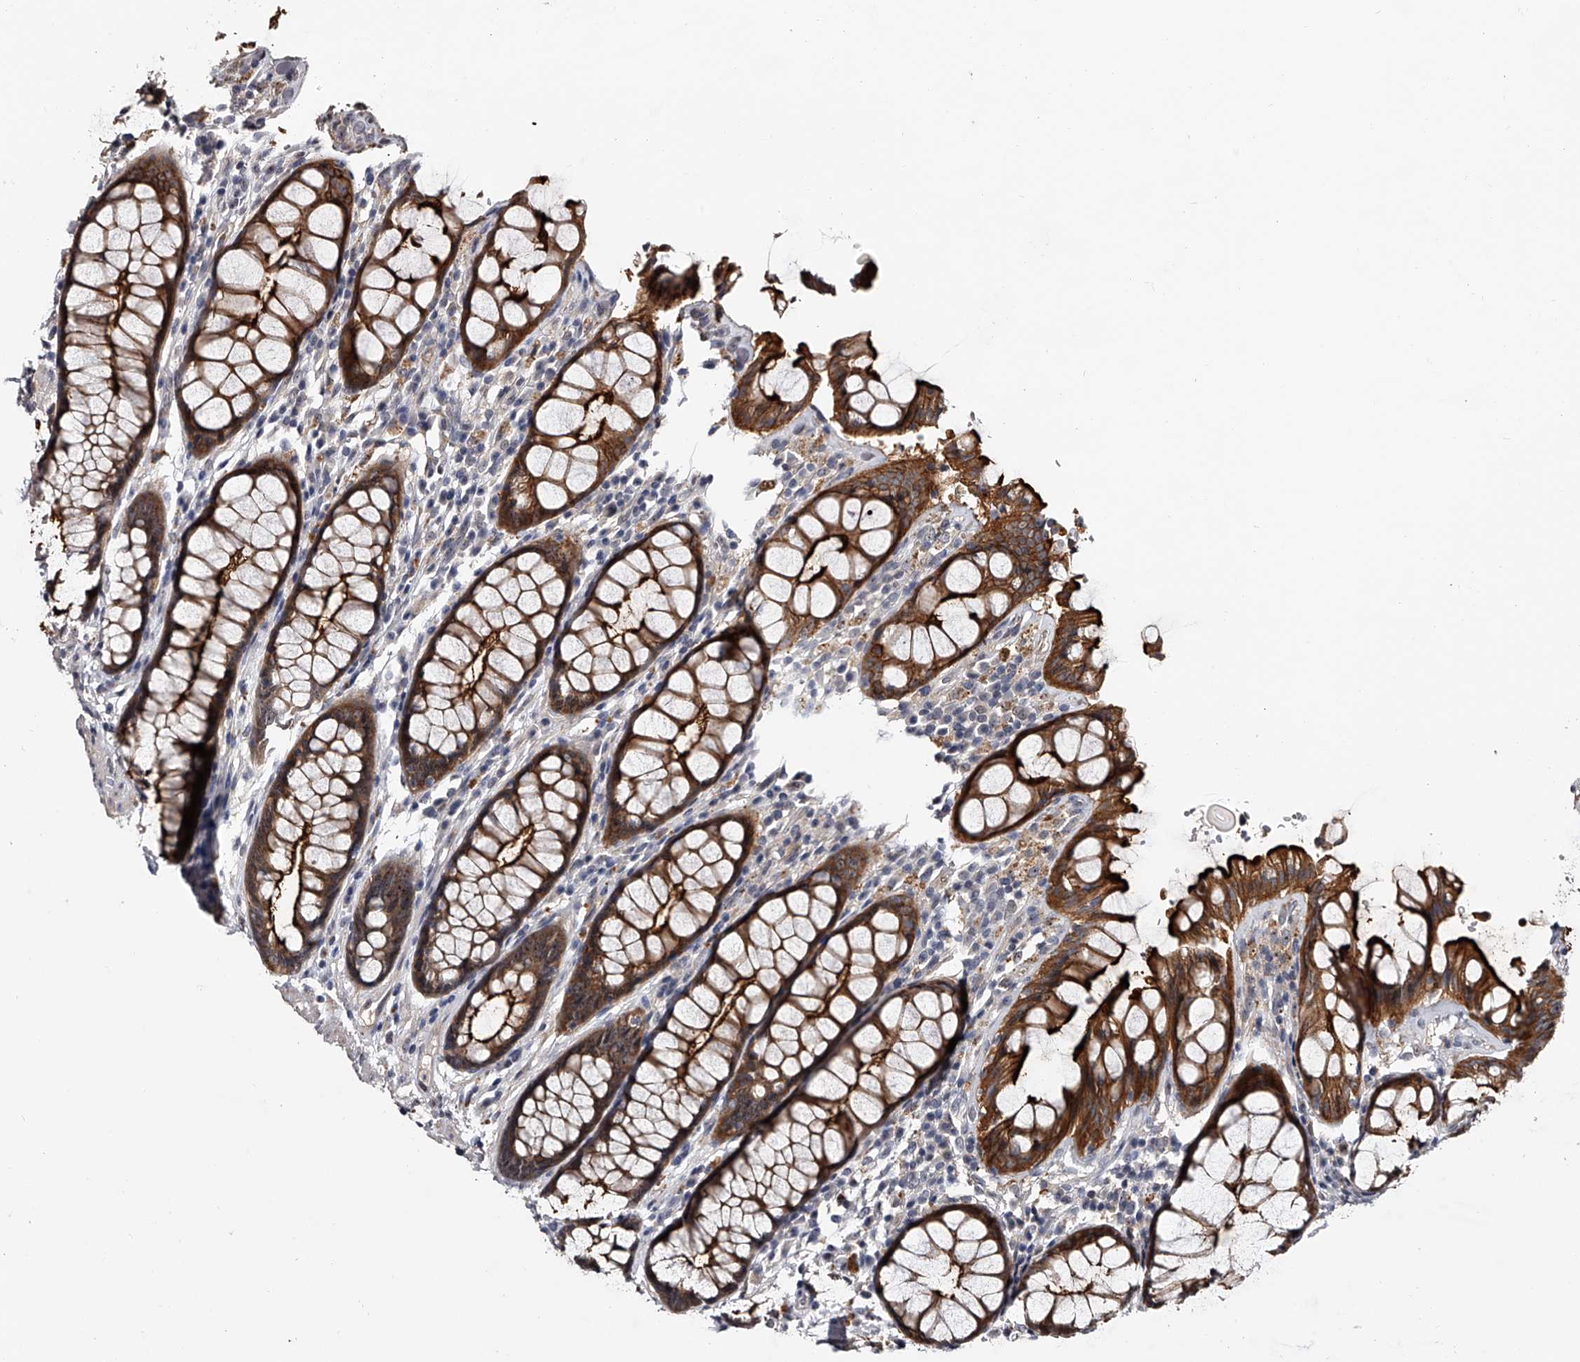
{"staining": {"intensity": "strong", "quantity": ">75%", "location": "cytoplasmic/membranous"}, "tissue": "rectum", "cell_type": "Glandular cells", "image_type": "normal", "snomed": [{"axis": "morphology", "description": "Normal tissue, NOS"}, {"axis": "topography", "description": "Rectum"}], "caption": "Immunohistochemistry staining of unremarkable rectum, which exhibits high levels of strong cytoplasmic/membranous positivity in about >75% of glandular cells indicating strong cytoplasmic/membranous protein expression. The staining was performed using DAB (brown) for protein detection and nuclei were counterstained in hematoxylin (blue).", "gene": "MDN1", "patient": {"sex": "male", "age": 64}}